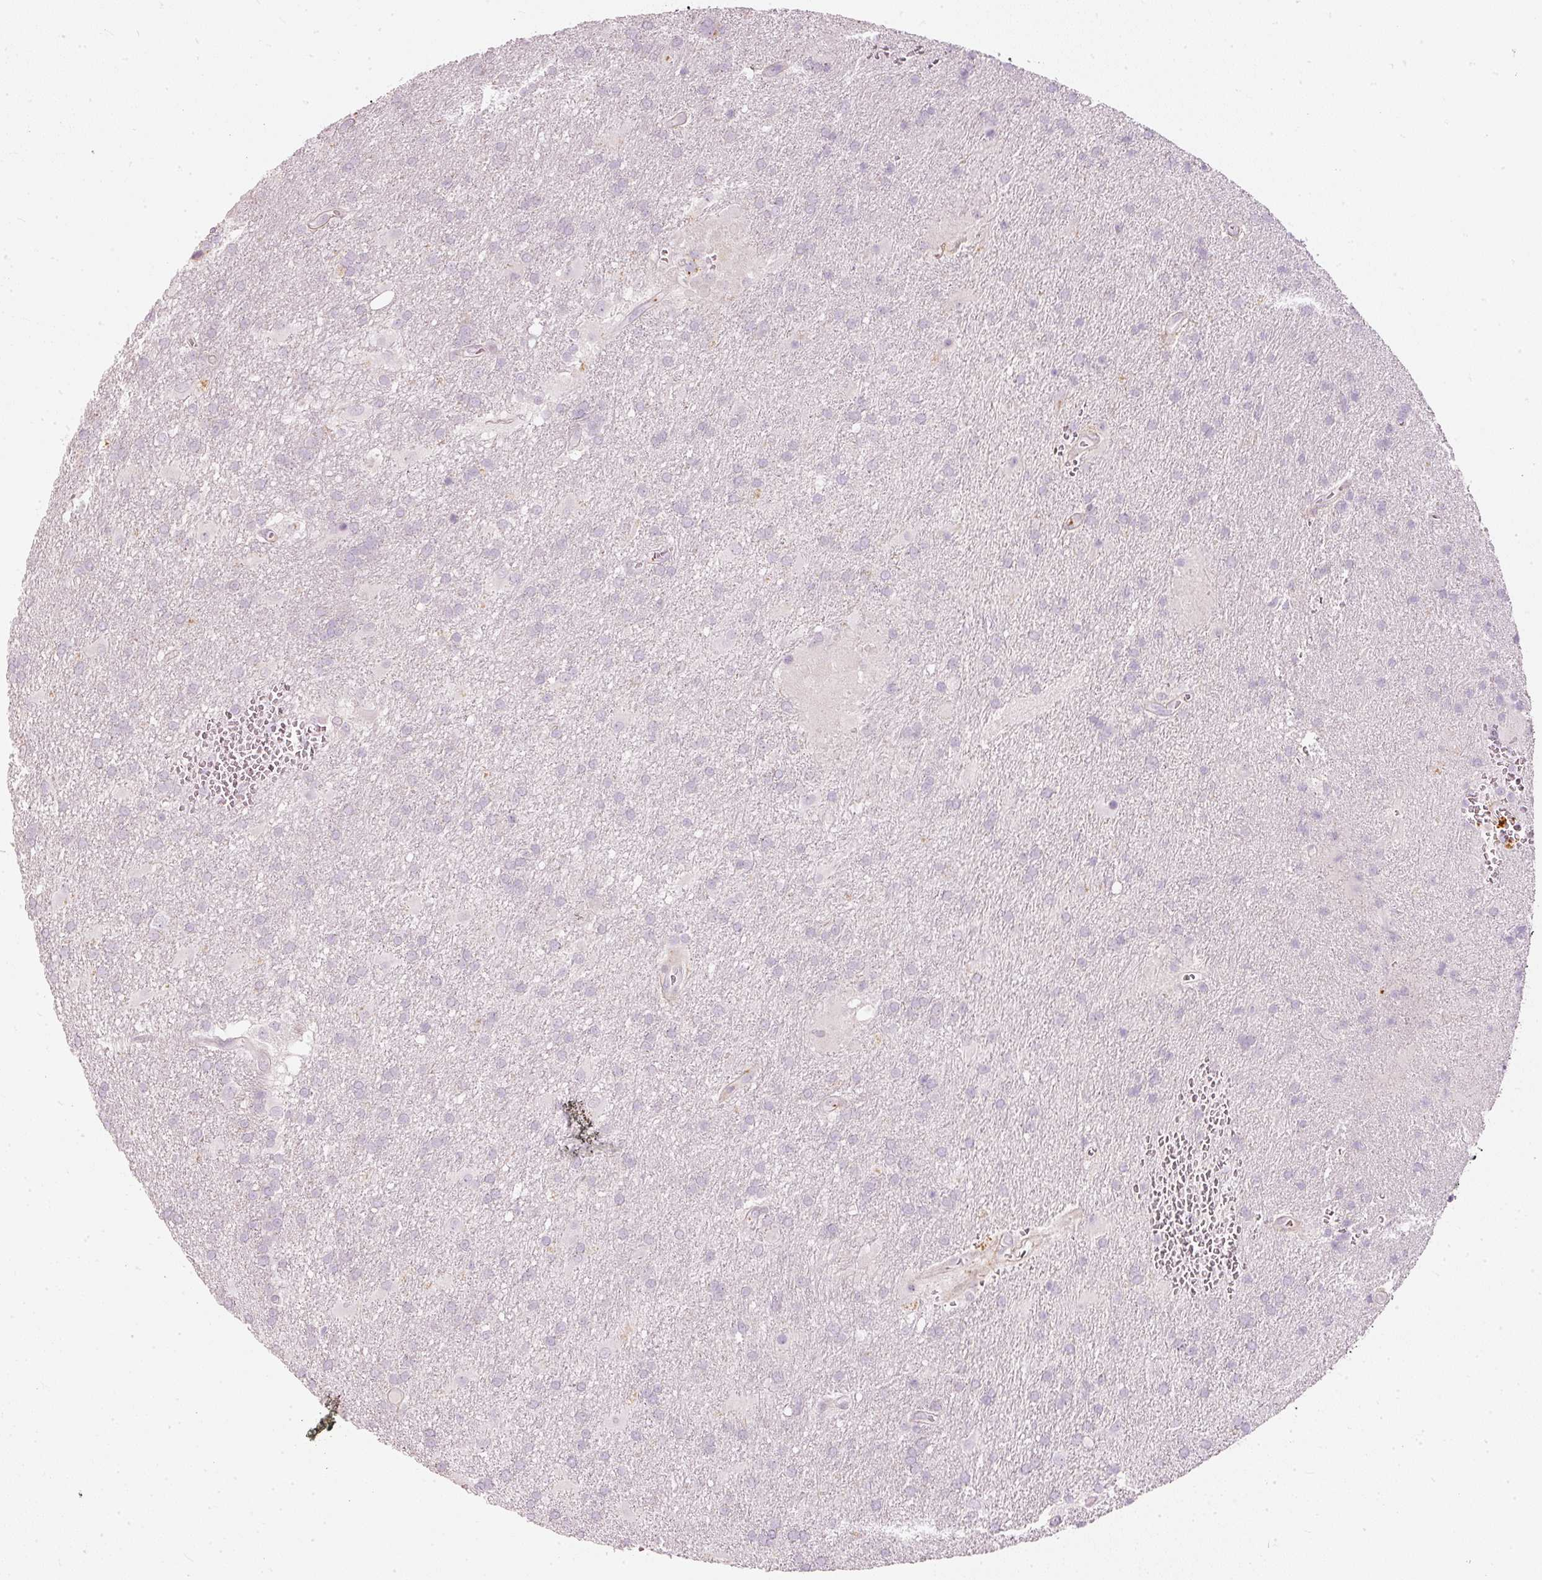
{"staining": {"intensity": "negative", "quantity": "none", "location": "none"}, "tissue": "glioma", "cell_type": "Tumor cells", "image_type": "cancer", "snomed": [{"axis": "morphology", "description": "Glioma, malignant, Low grade"}, {"axis": "topography", "description": "Brain"}], "caption": "Immunohistochemistry of low-grade glioma (malignant) displays no positivity in tumor cells.", "gene": "LECT2", "patient": {"sex": "male", "age": 66}}